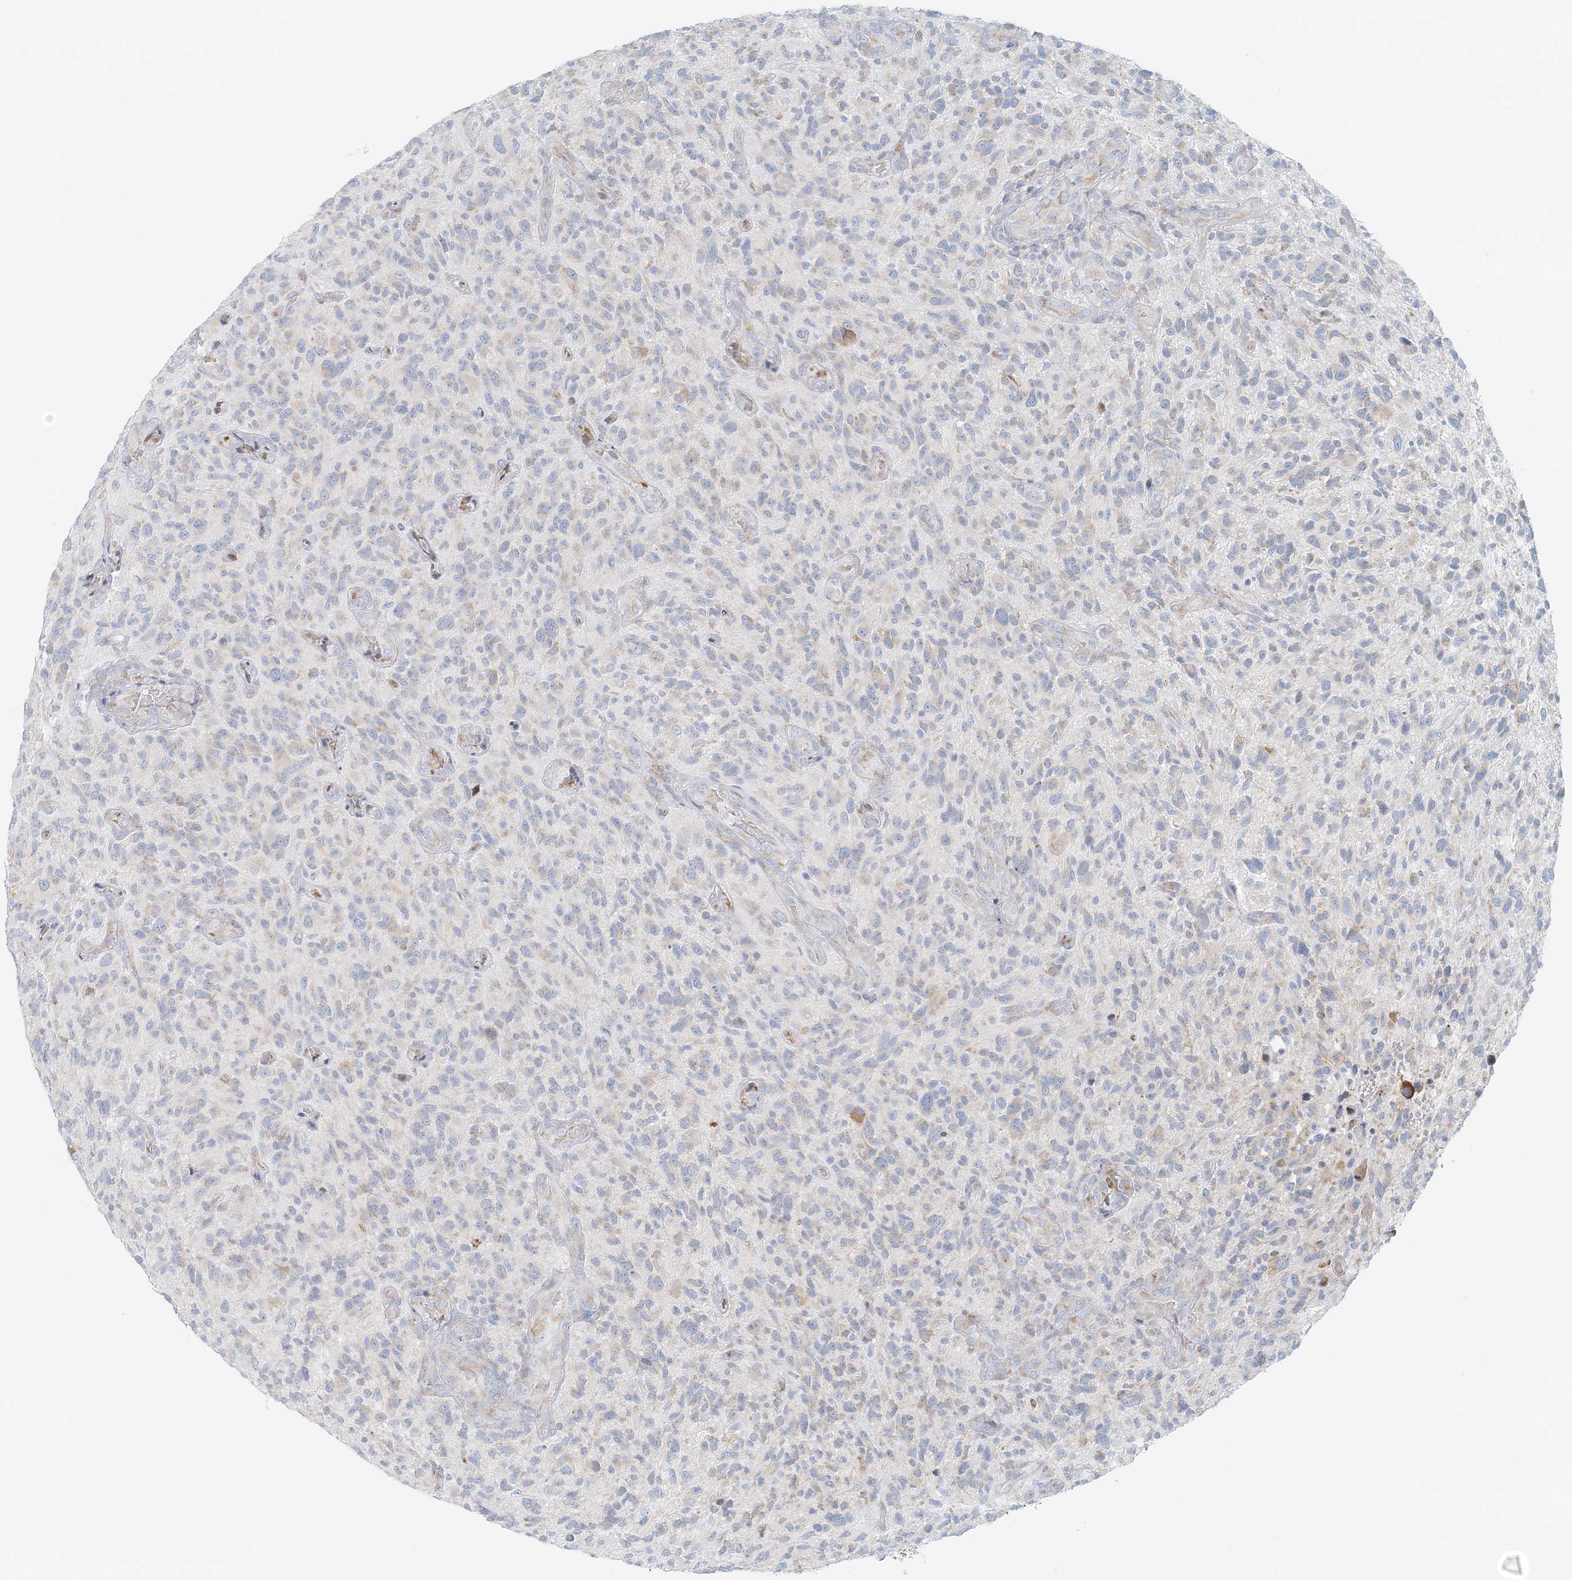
{"staining": {"intensity": "negative", "quantity": "none", "location": "none"}, "tissue": "glioma", "cell_type": "Tumor cells", "image_type": "cancer", "snomed": [{"axis": "morphology", "description": "Glioma, malignant, High grade"}, {"axis": "topography", "description": "Brain"}], "caption": "Tumor cells are negative for protein expression in human malignant glioma (high-grade).", "gene": "STK11IP", "patient": {"sex": "male", "age": 47}}